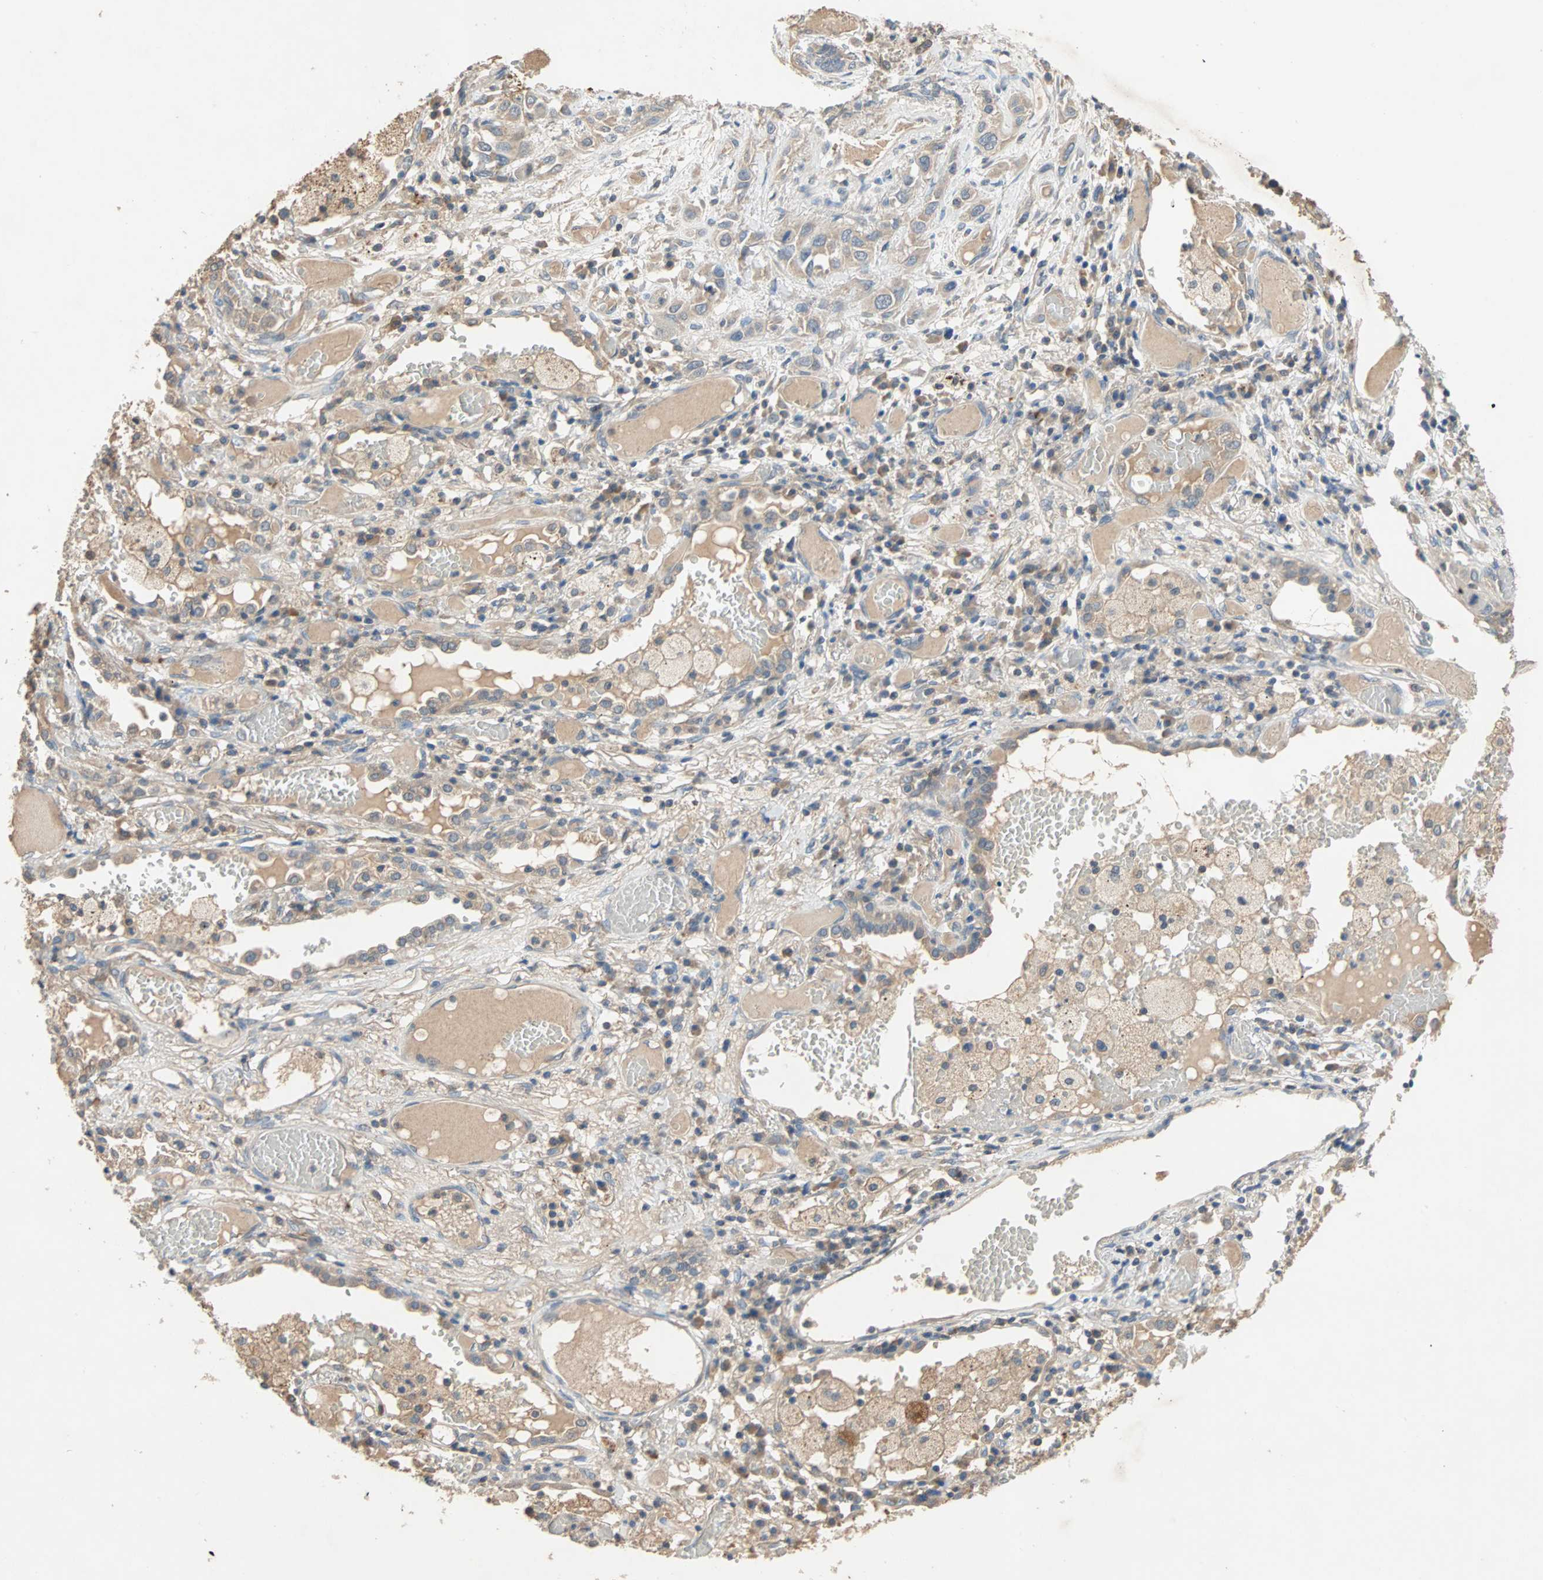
{"staining": {"intensity": "weak", "quantity": "25%-75%", "location": "cytoplasmic/membranous"}, "tissue": "lung cancer", "cell_type": "Tumor cells", "image_type": "cancer", "snomed": [{"axis": "morphology", "description": "Squamous cell carcinoma, NOS"}, {"axis": "topography", "description": "Lung"}], "caption": "Lung cancer (squamous cell carcinoma) stained with immunohistochemistry demonstrates weak cytoplasmic/membranous expression in about 25%-75% of tumor cells.", "gene": "ADAP1", "patient": {"sex": "male", "age": 71}}